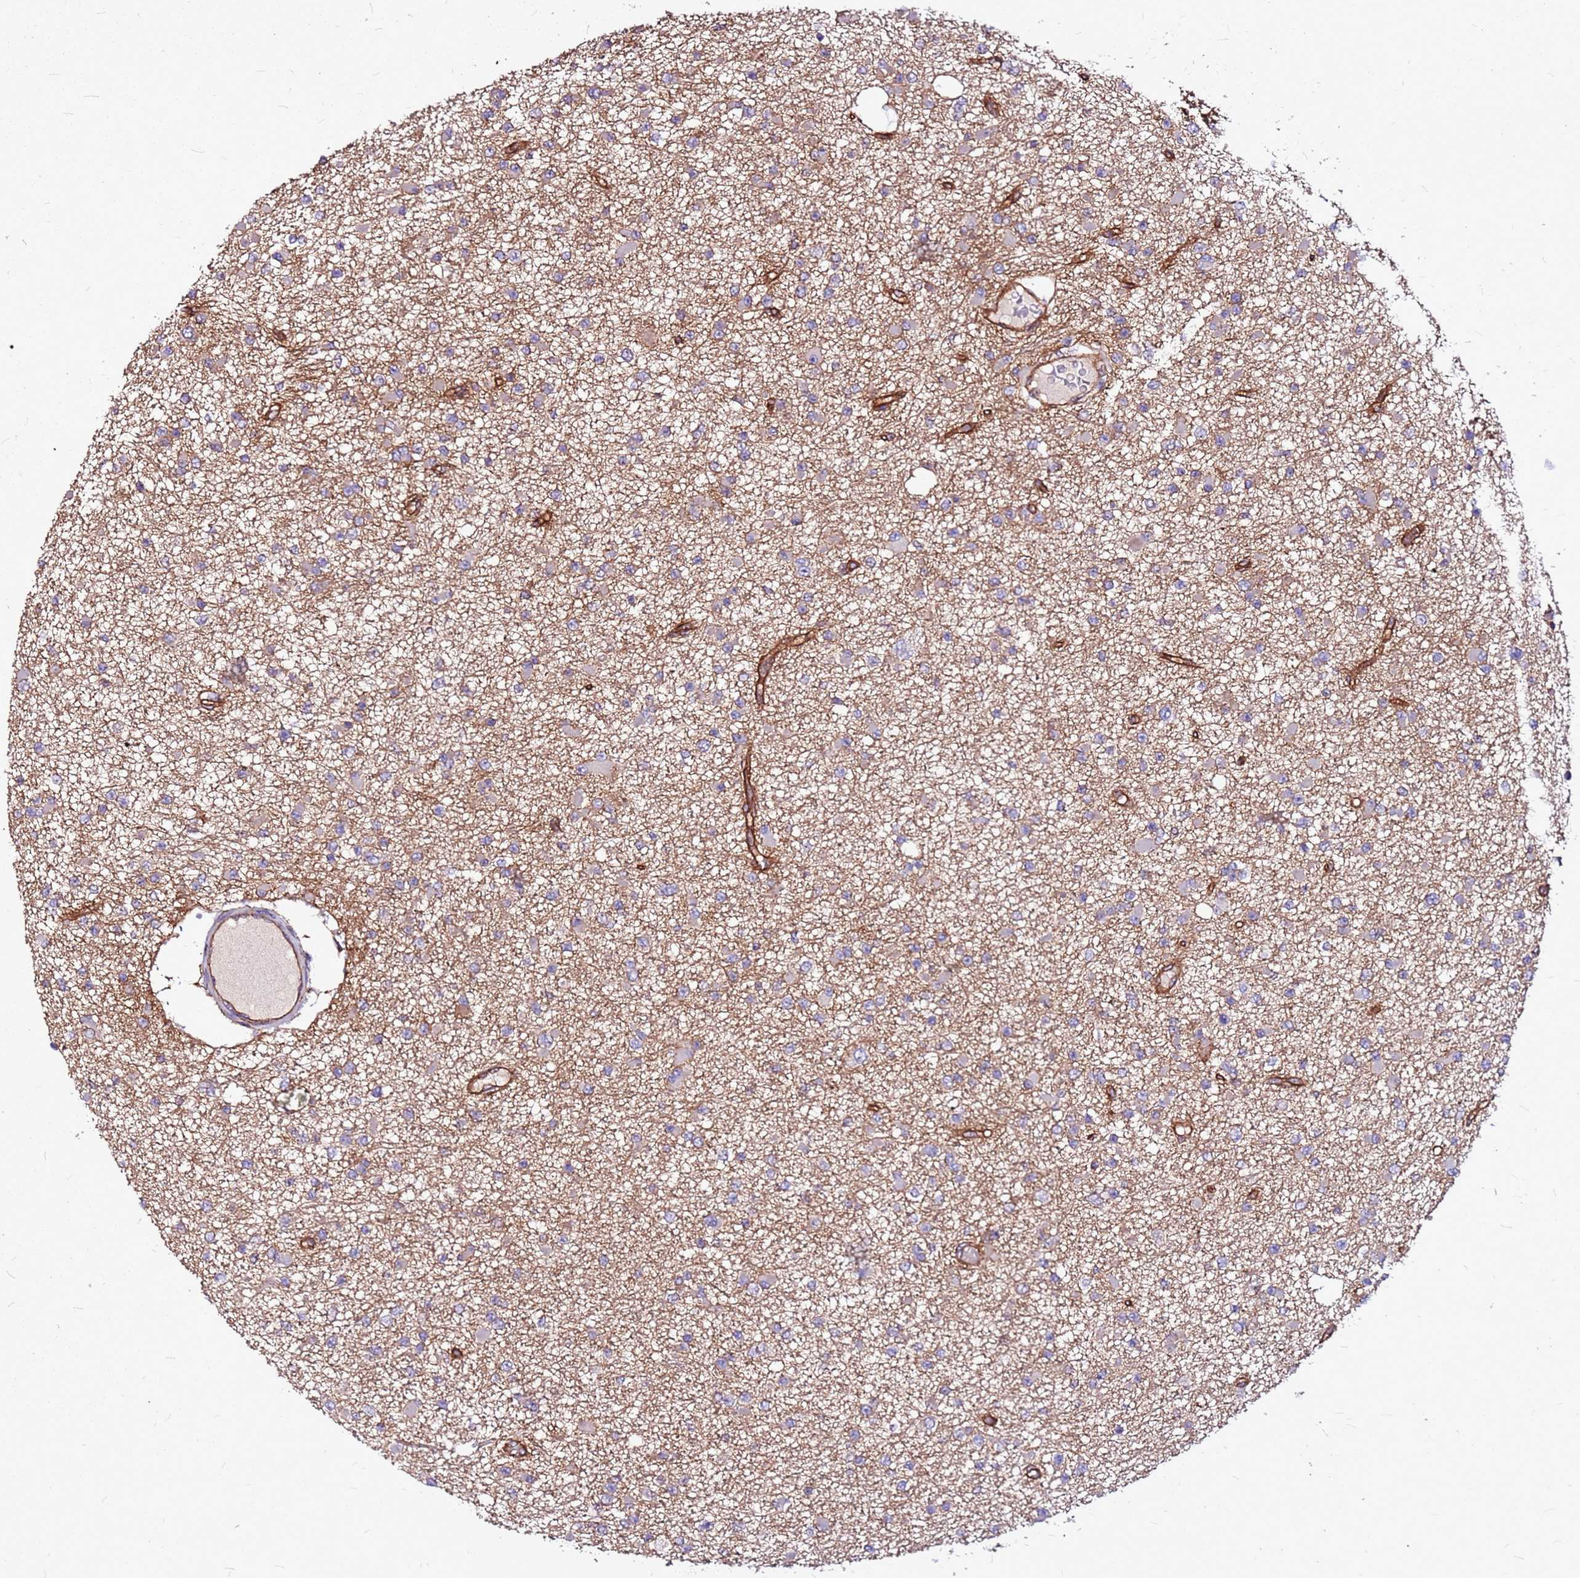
{"staining": {"intensity": "weak", "quantity": "<25%", "location": "cytoplasmic/membranous"}, "tissue": "glioma", "cell_type": "Tumor cells", "image_type": "cancer", "snomed": [{"axis": "morphology", "description": "Glioma, malignant, Low grade"}, {"axis": "topography", "description": "Brain"}], "caption": "Immunohistochemistry of glioma shows no expression in tumor cells. Nuclei are stained in blue.", "gene": "TOPAZ1", "patient": {"sex": "female", "age": 22}}